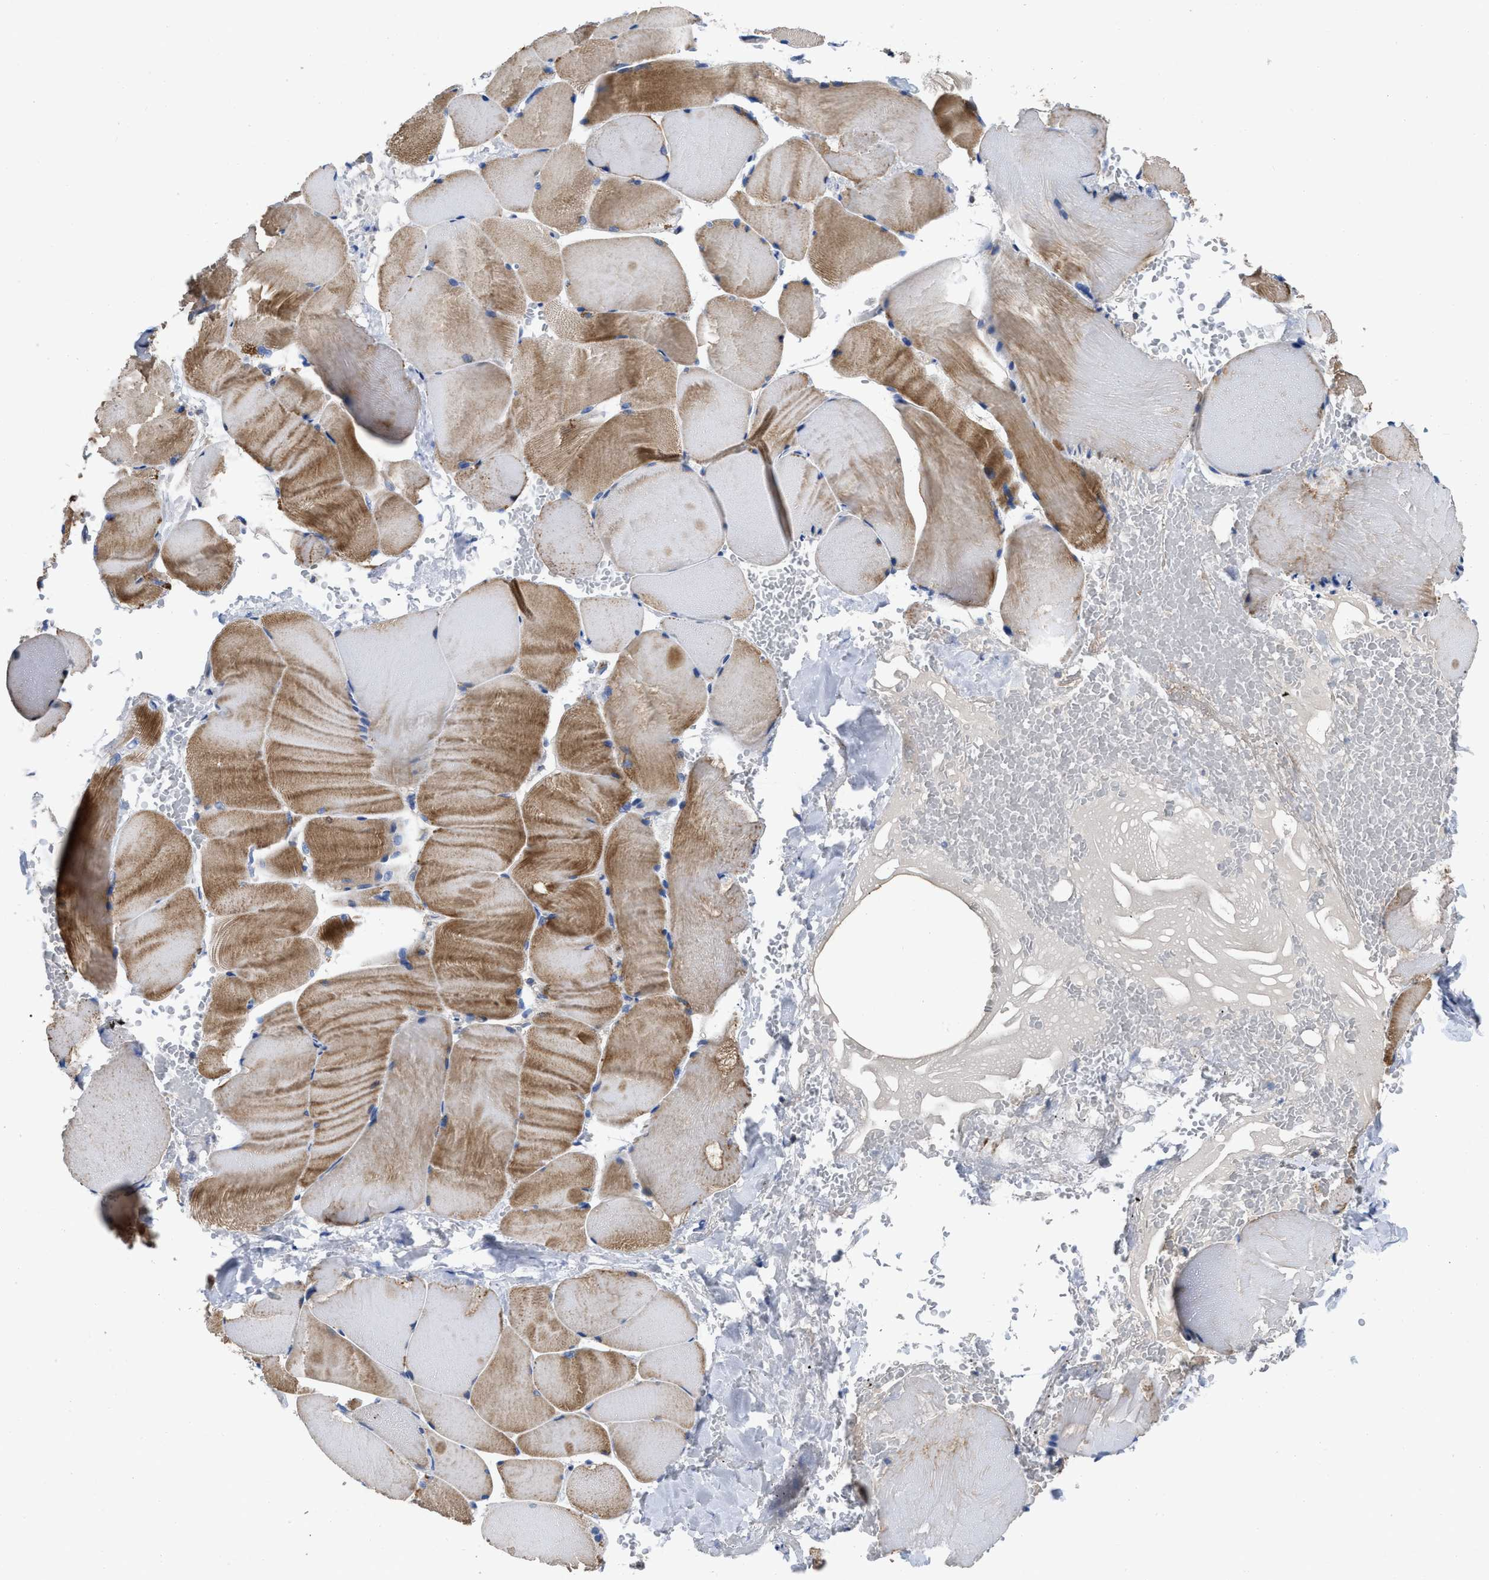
{"staining": {"intensity": "moderate", "quantity": ">75%", "location": "cytoplasmic/membranous"}, "tissue": "skeletal muscle", "cell_type": "Myocytes", "image_type": "normal", "snomed": [{"axis": "morphology", "description": "Normal tissue, NOS"}, {"axis": "topography", "description": "Skin"}, {"axis": "topography", "description": "Skeletal muscle"}], "caption": "Immunohistochemical staining of benign skeletal muscle exhibits medium levels of moderate cytoplasmic/membranous staining in approximately >75% of myocytes.", "gene": "RAP1GDS1", "patient": {"sex": "male", "age": 83}}